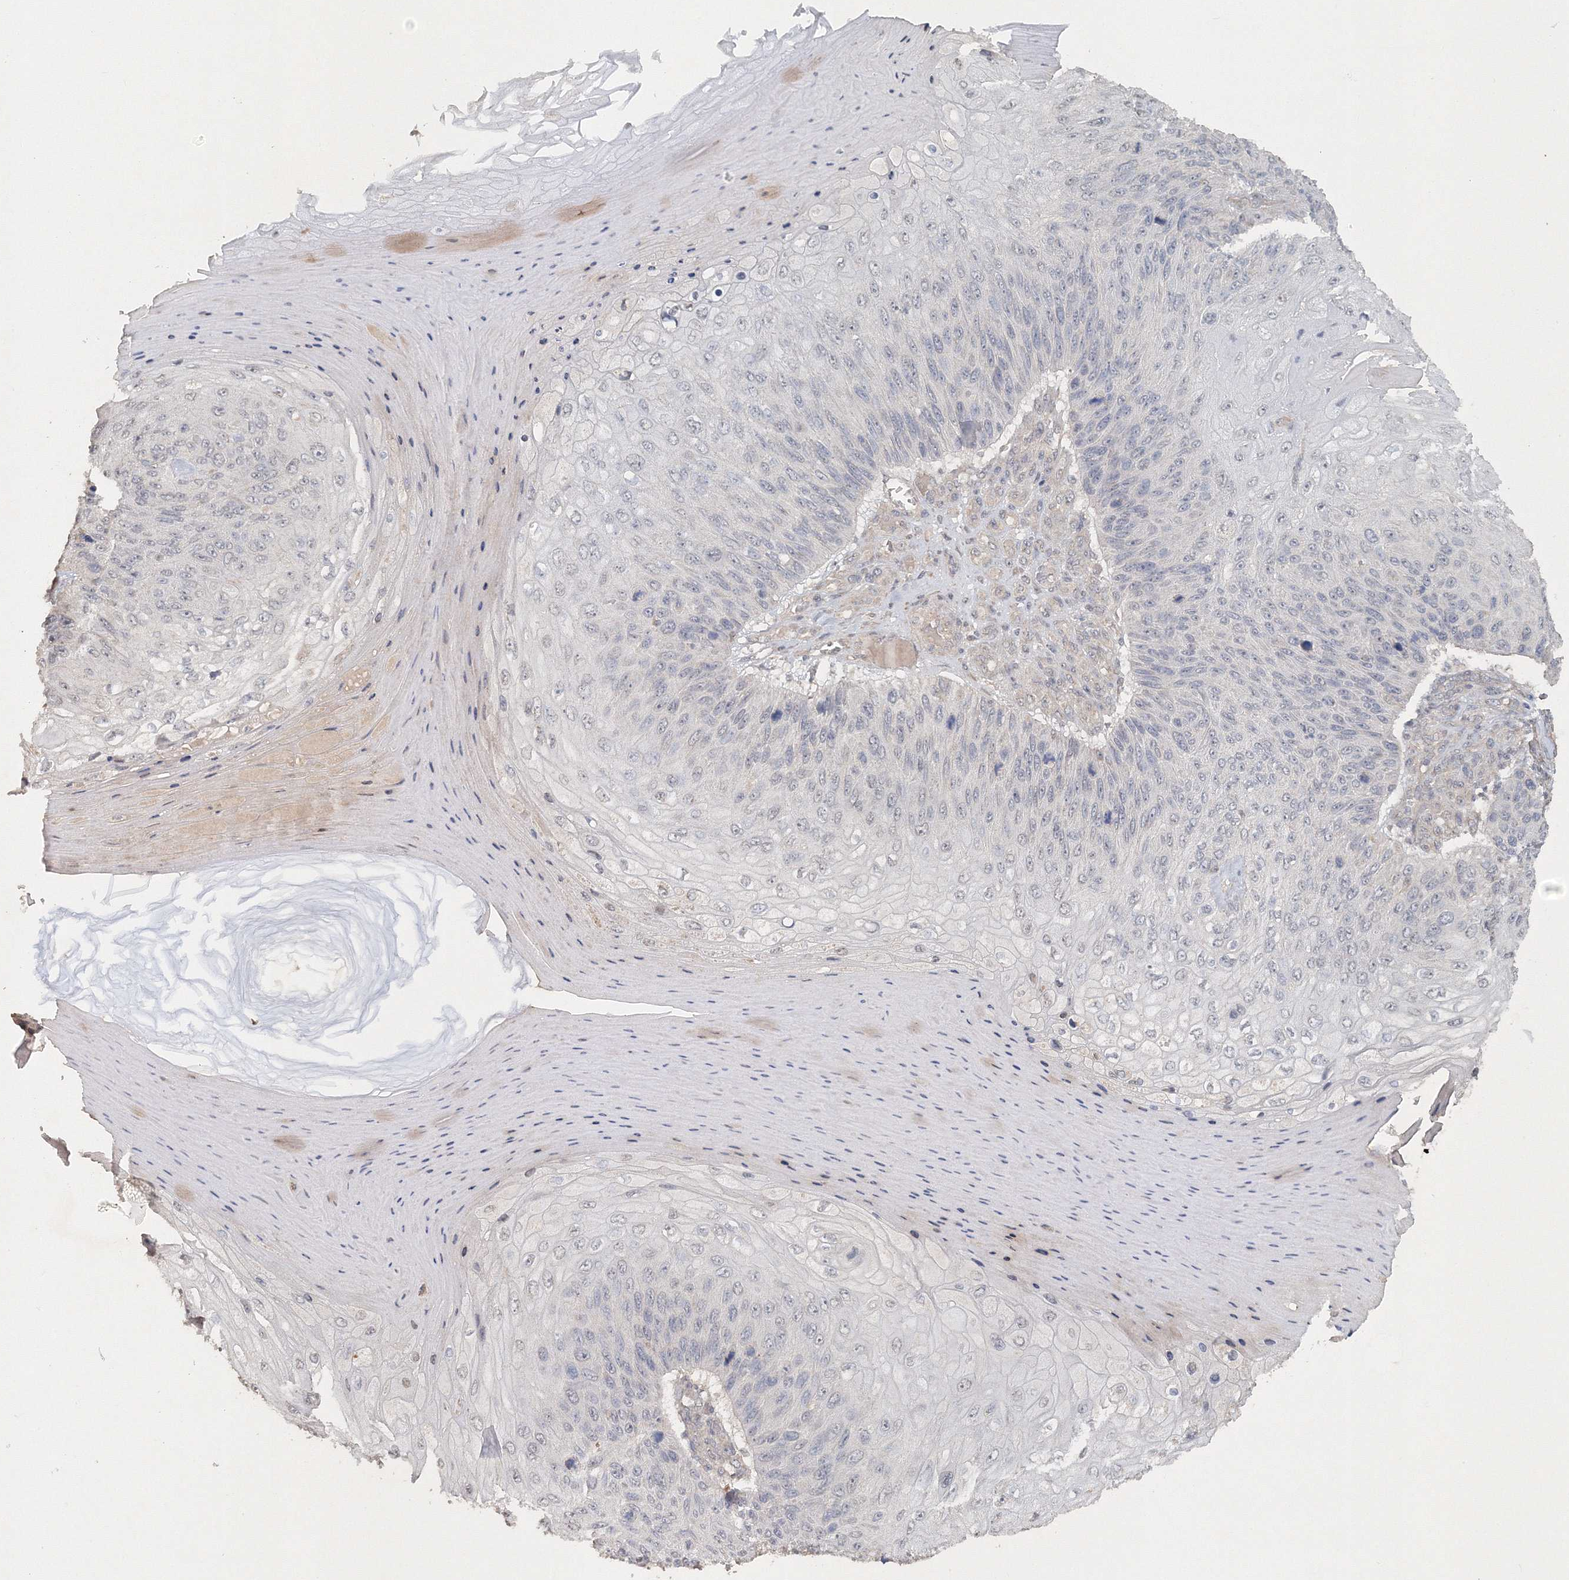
{"staining": {"intensity": "negative", "quantity": "none", "location": "none"}, "tissue": "skin cancer", "cell_type": "Tumor cells", "image_type": "cancer", "snomed": [{"axis": "morphology", "description": "Squamous cell carcinoma, NOS"}, {"axis": "topography", "description": "Skin"}], "caption": "Immunohistochemistry histopathology image of neoplastic tissue: skin cancer stained with DAB (3,3'-diaminobenzidine) shows no significant protein expression in tumor cells.", "gene": "NALF2", "patient": {"sex": "female", "age": 88}}